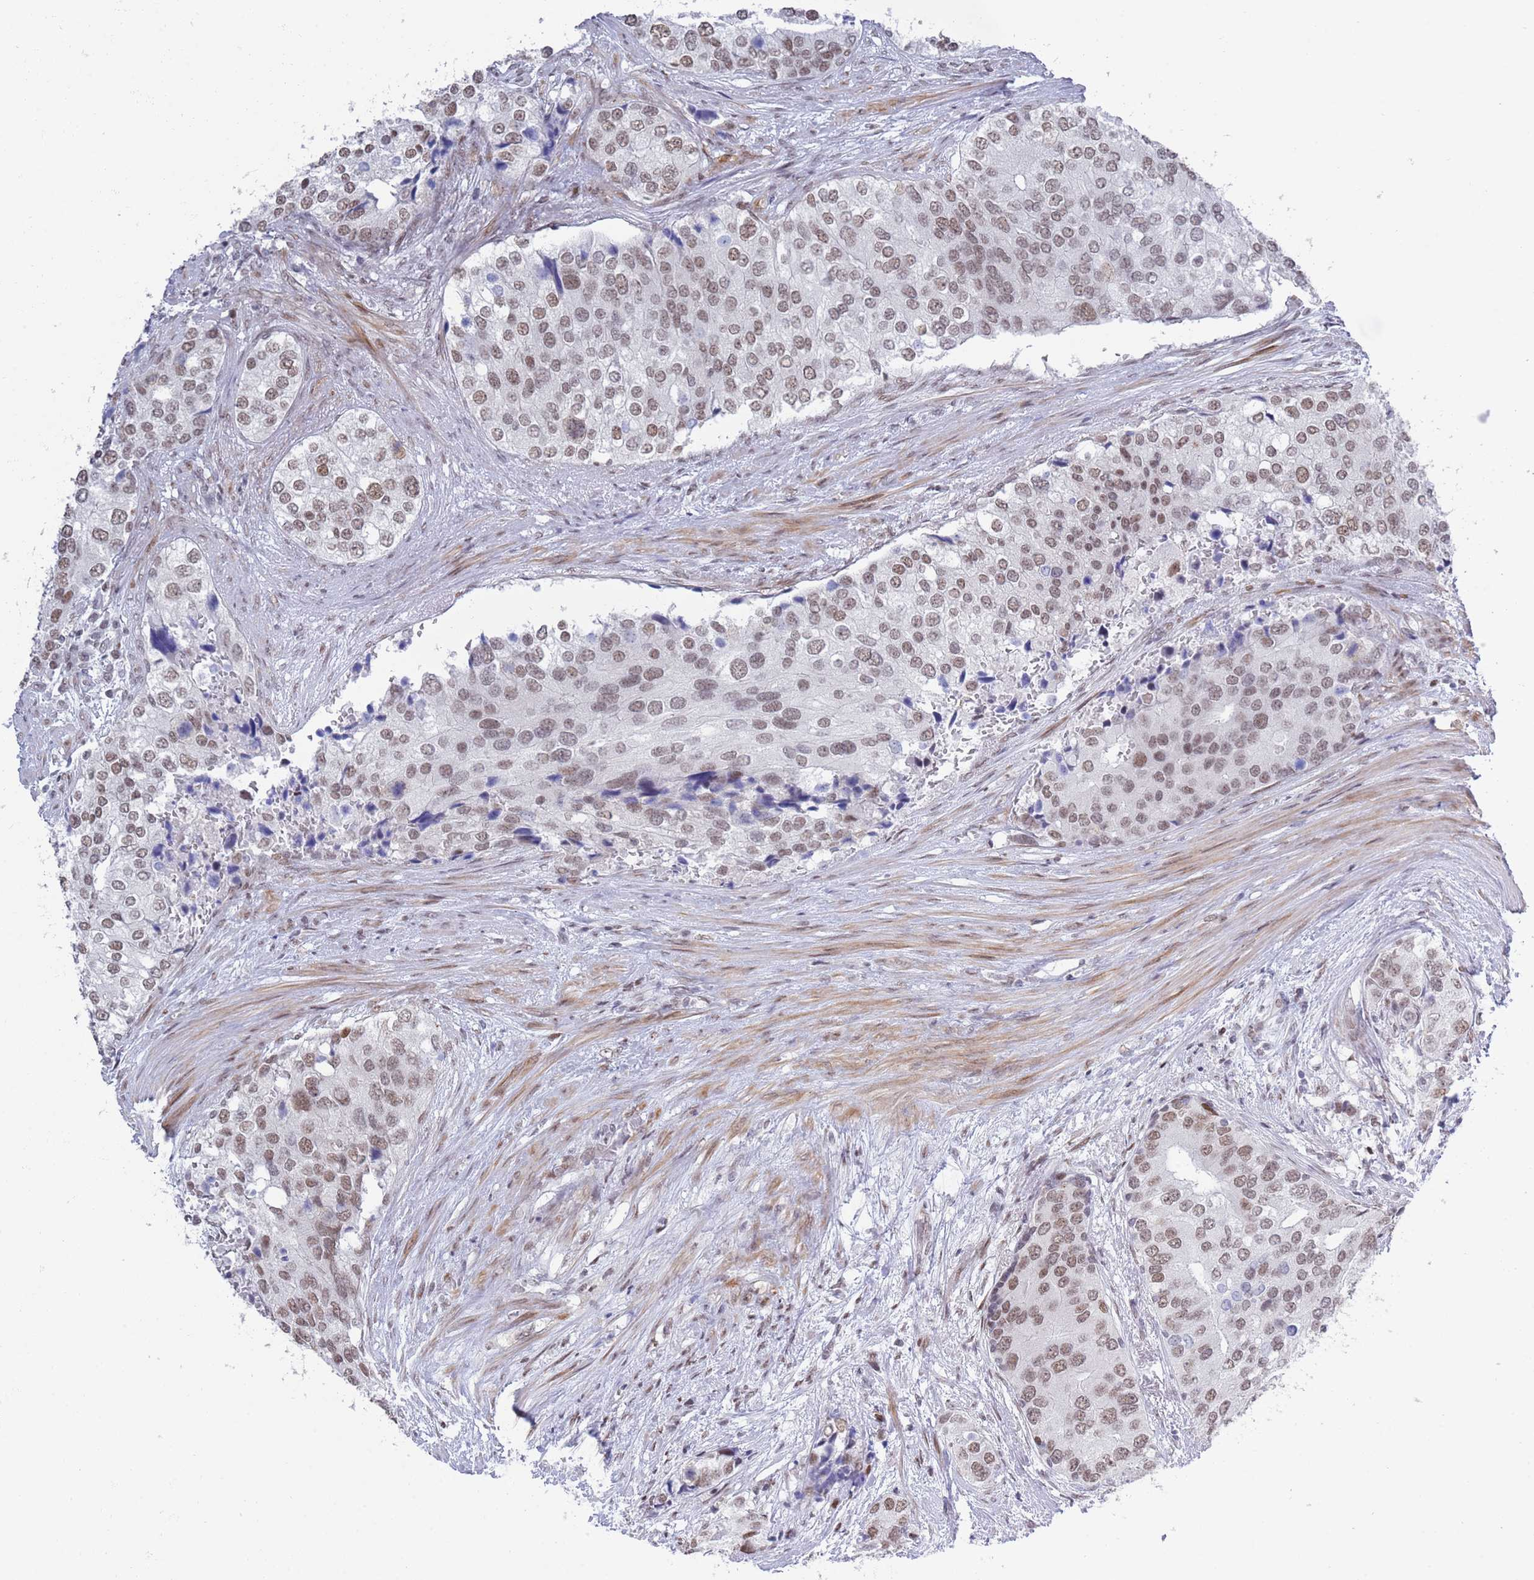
{"staining": {"intensity": "moderate", "quantity": ">75%", "location": "nuclear"}, "tissue": "prostate cancer", "cell_type": "Tumor cells", "image_type": "cancer", "snomed": [{"axis": "morphology", "description": "Adenocarcinoma, High grade"}, {"axis": "topography", "description": "Prostate"}], "caption": "An immunohistochemistry (IHC) image of neoplastic tissue is shown. Protein staining in brown shows moderate nuclear positivity in prostate cancer (adenocarcinoma (high-grade)) within tumor cells. (DAB = brown stain, brightfield microscopy at high magnification).", "gene": "ZNF382", "patient": {"sex": "male", "age": 62}}